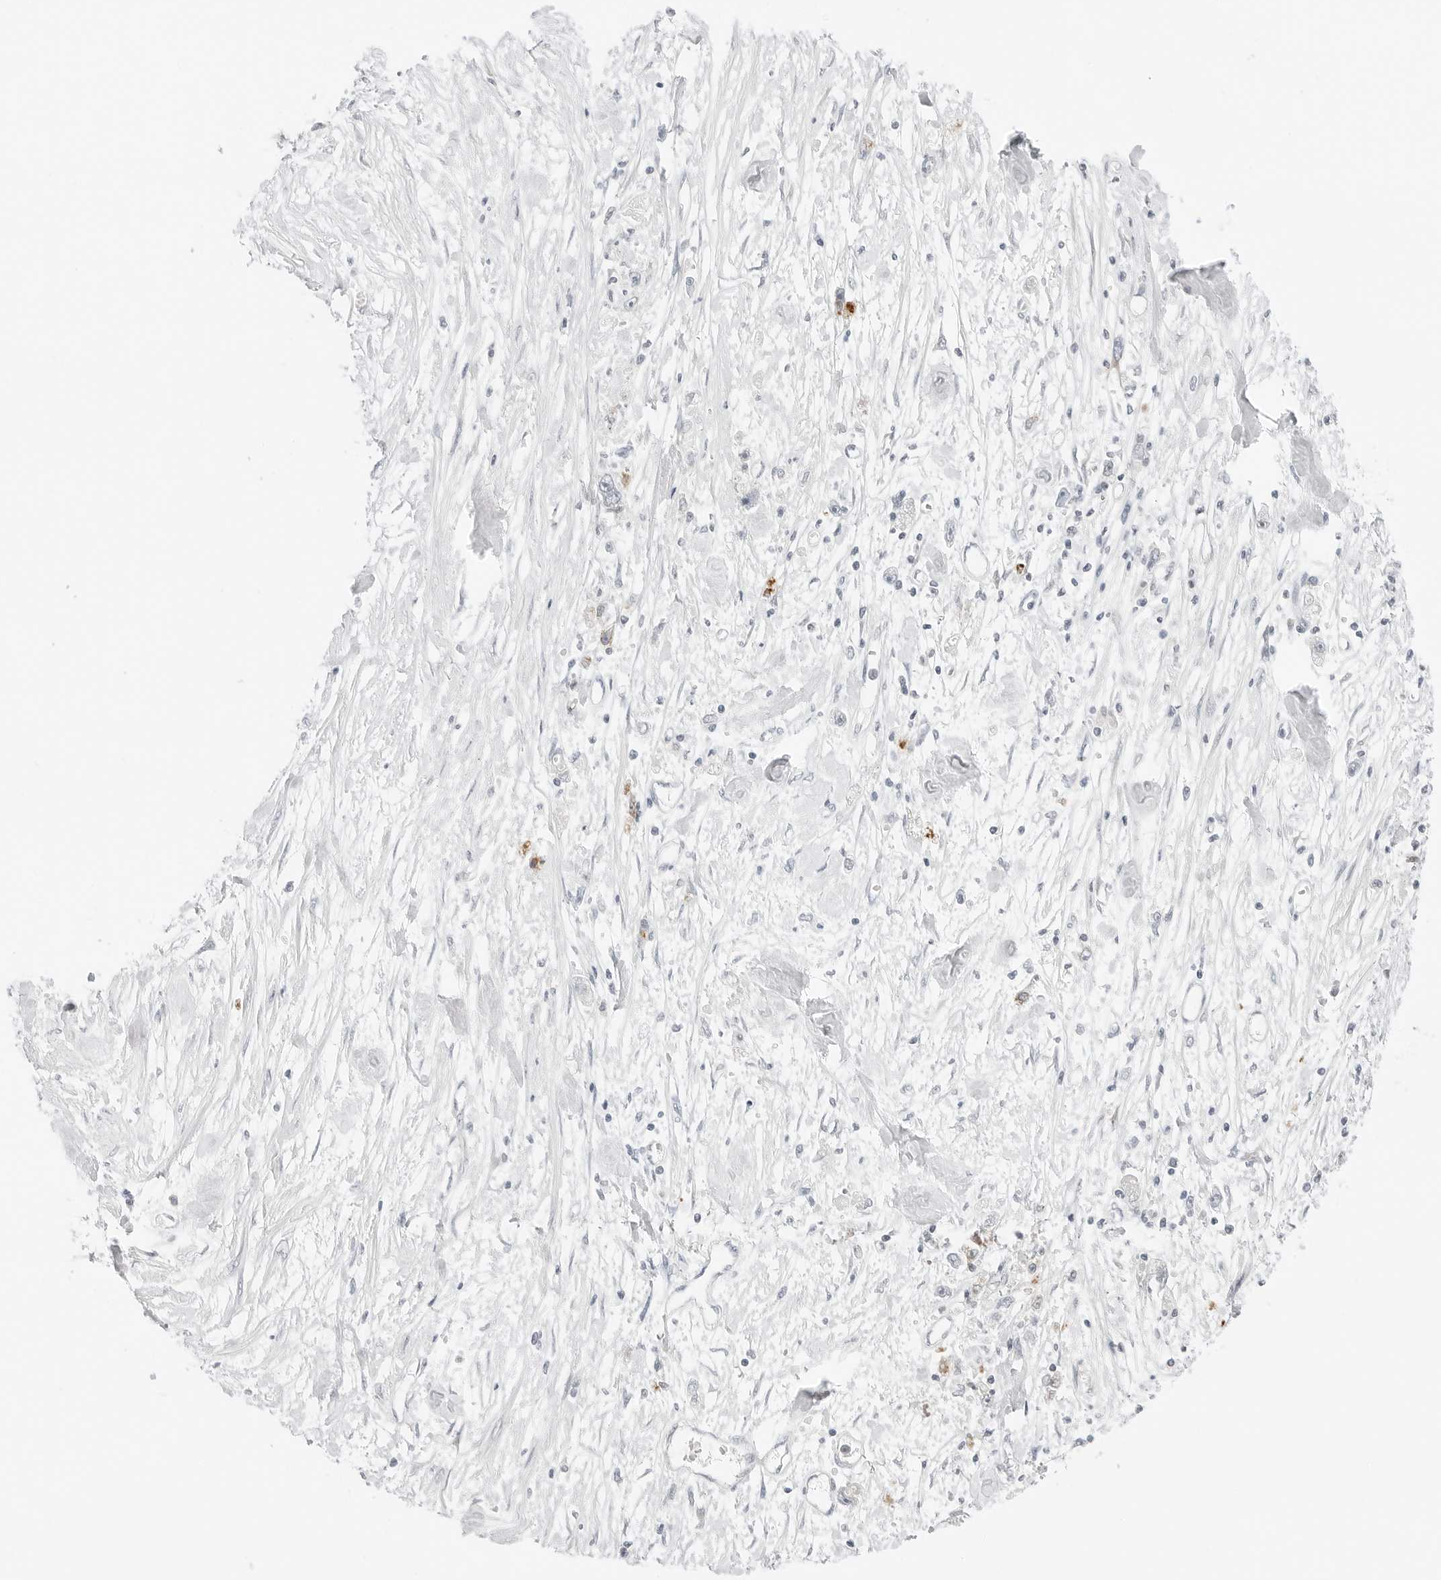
{"staining": {"intensity": "negative", "quantity": "none", "location": "none"}, "tissue": "stomach cancer", "cell_type": "Tumor cells", "image_type": "cancer", "snomed": [{"axis": "morphology", "description": "Adenocarcinoma, NOS"}, {"axis": "topography", "description": "Stomach"}], "caption": "Immunohistochemistry image of neoplastic tissue: adenocarcinoma (stomach) stained with DAB exhibits no significant protein expression in tumor cells. (DAB immunohistochemistry with hematoxylin counter stain).", "gene": "IQCC", "patient": {"sex": "female", "age": 59}}